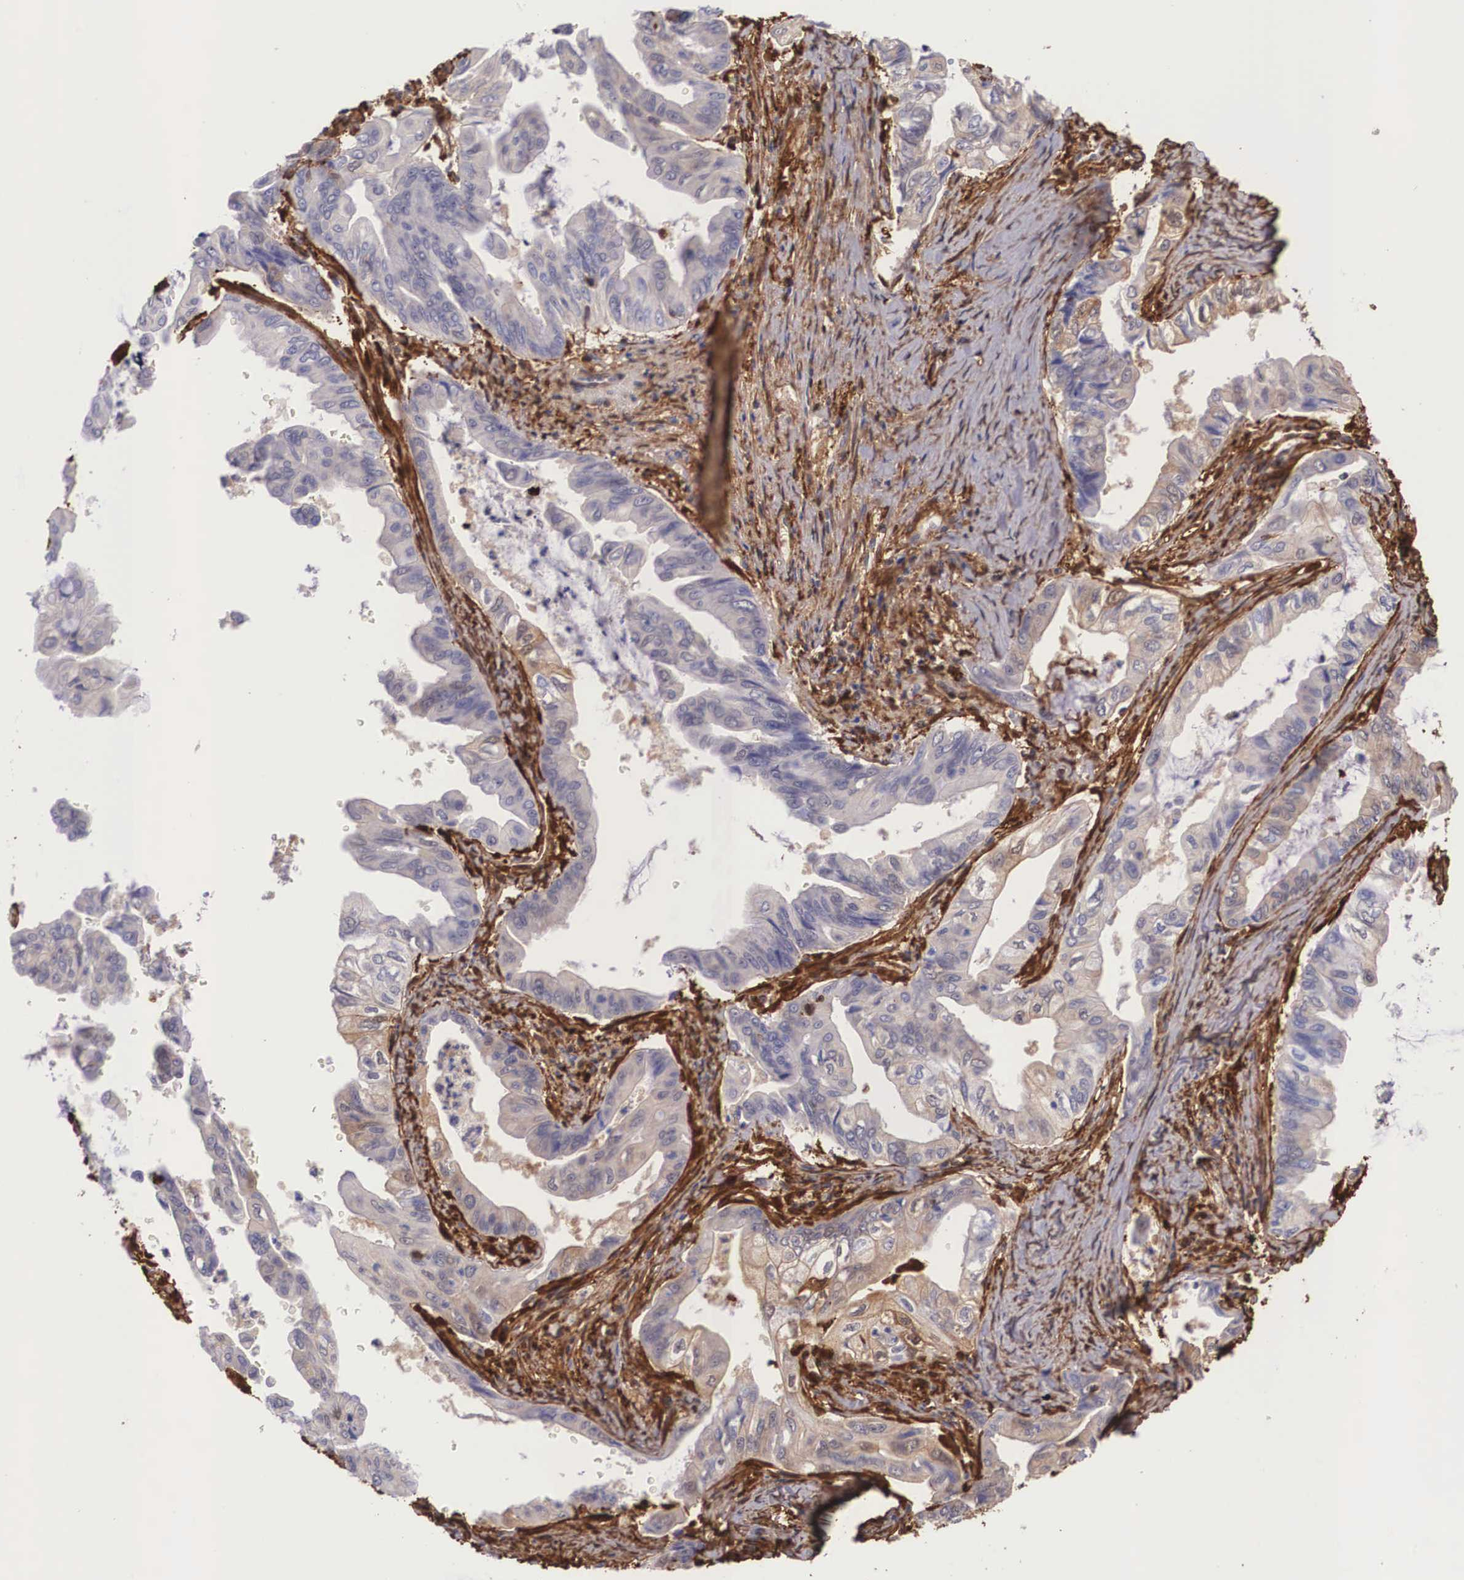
{"staining": {"intensity": "negative", "quantity": "none", "location": "none"}, "tissue": "stomach cancer", "cell_type": "Tumor cells", "image_type": "cancer", "snomed": [{"axis": "morphology", "description": "Adenocarcinoma, NOS"}, {"axis": "topography", "description": "Stomach, upper"}], "caption": "This is a image of immunohistochemistry staining of stomach cancer (adenocarcinoma), which shows no positivity in tumor cells.", "gene": "LGALS1", "patient": {"sex": "male", "age": 80}}